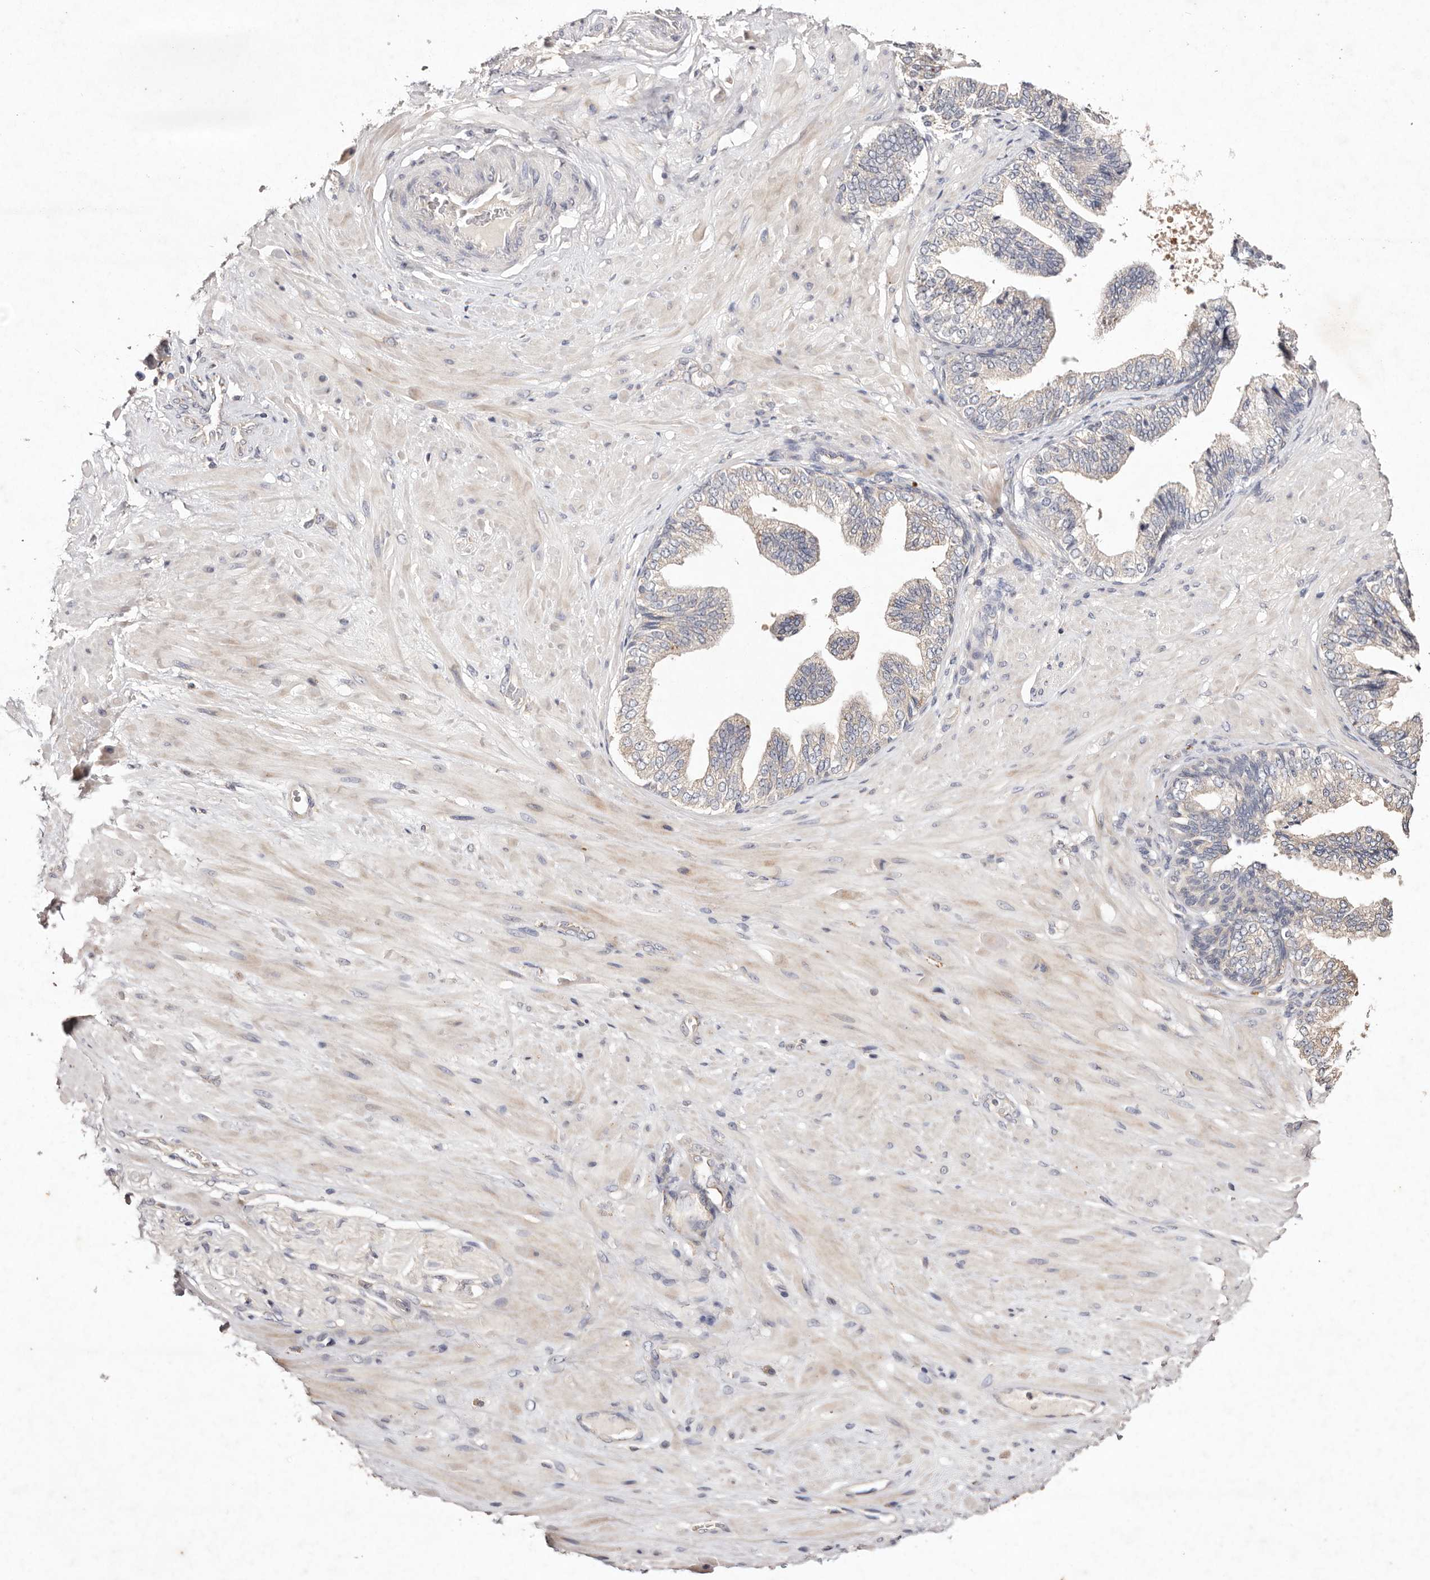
{"staining": {"intensity": "weak", "quantity": ">75%", "location": "cytoplasmic/membranous"}, "tissue": "adipose tissue", "cell_type": "Adipocytes", "image_type": "normal", "snomed": [{"axis": "morphology", "description": "Normal tissue, NOS"}, {"axis": "morphology", "description": "Adenocarcinoma, Low grade"}, {"axis": "topography", "description": "Prostate"}, {"axis": "topography", "description": "Peripheral nerve tissue"}], "caption": "Adipose tissue stained with IHC exhibits weak cytoplasmic/membranous expression in approximately >75% of adipocytes.", "gene": "TSC2", "patient": {"sex": "male", "age": 63}}